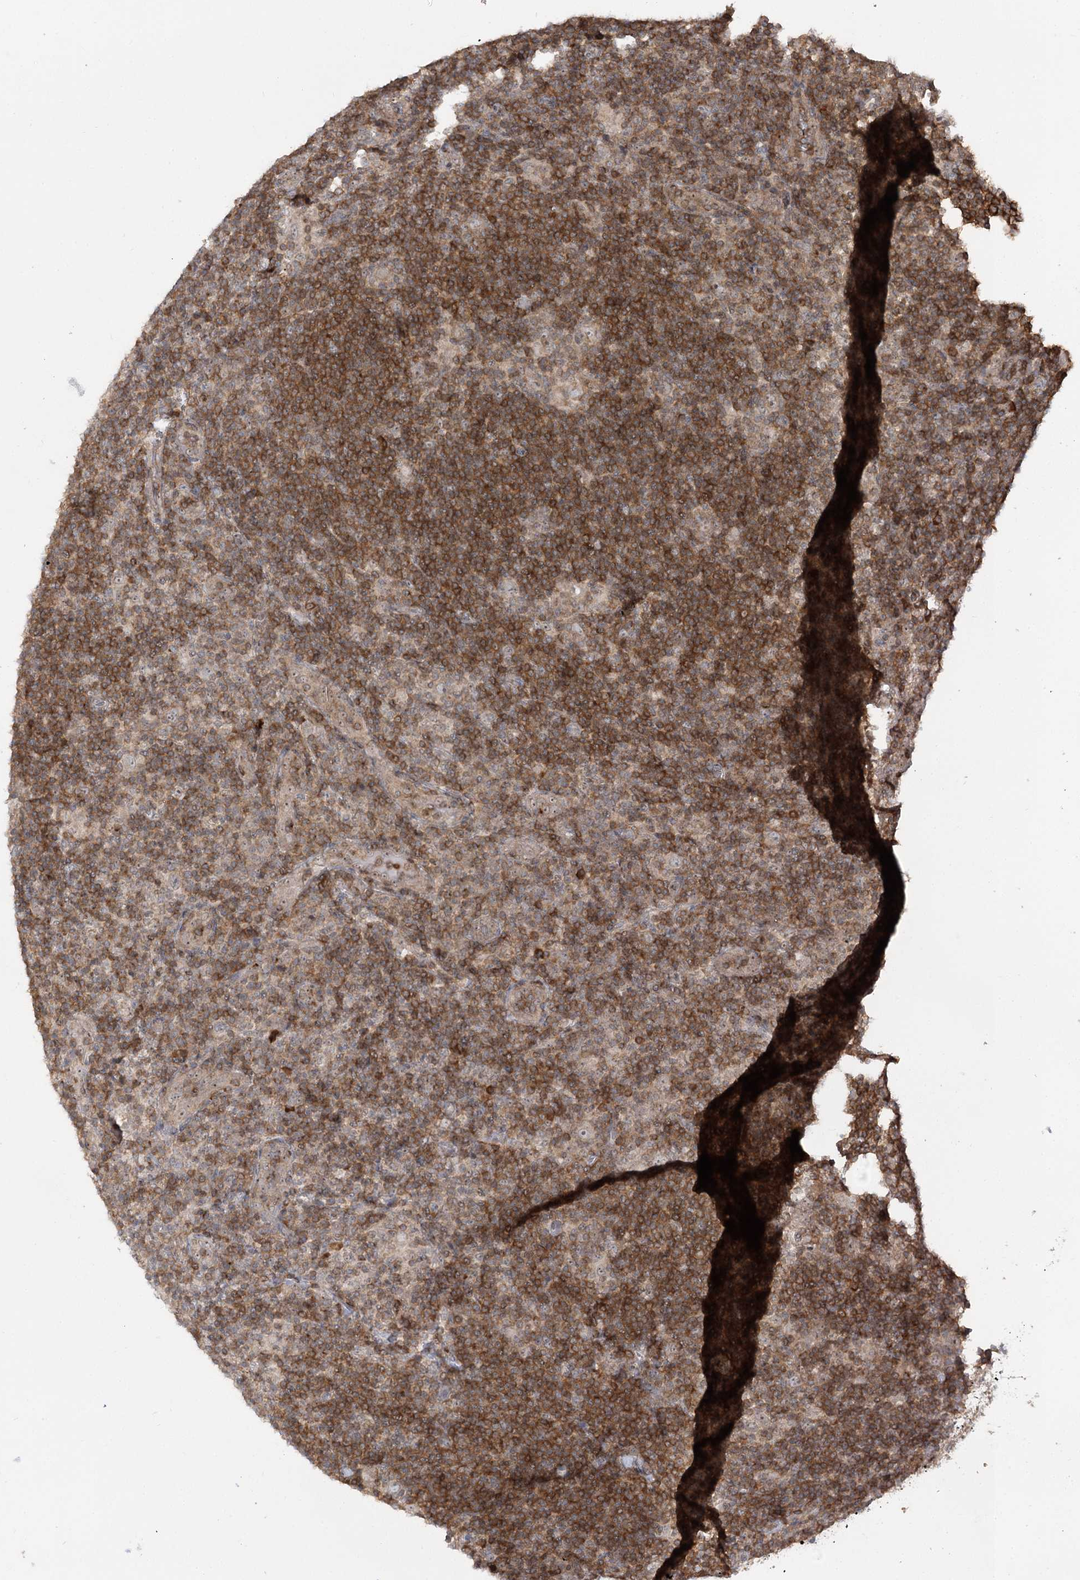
{"staining": {"intensity": "weak", "quantity": "25%-75%", "location": "cytoplasmic/membranous"}, "tissue": "lymphoma", "cell_type": "Tumor cells", "image_type": "cancer", "snomed": [{"axis": "morphology", "description": "Hodgkin's disease, NOS"}, {"axis": "topography", "description": "Lymph node"}], "caption": "Protein staining exhibits weak cytoplasmic/membranous expression in approximately 25%-75% of tumor cells in lymphoma. (Stains: DAB in brown, nuclei in blue, Microscopy: brightfield microscopy at high magnification).", "gene": "SYTL1", "patient": {"sex": "female", "age": 57}}